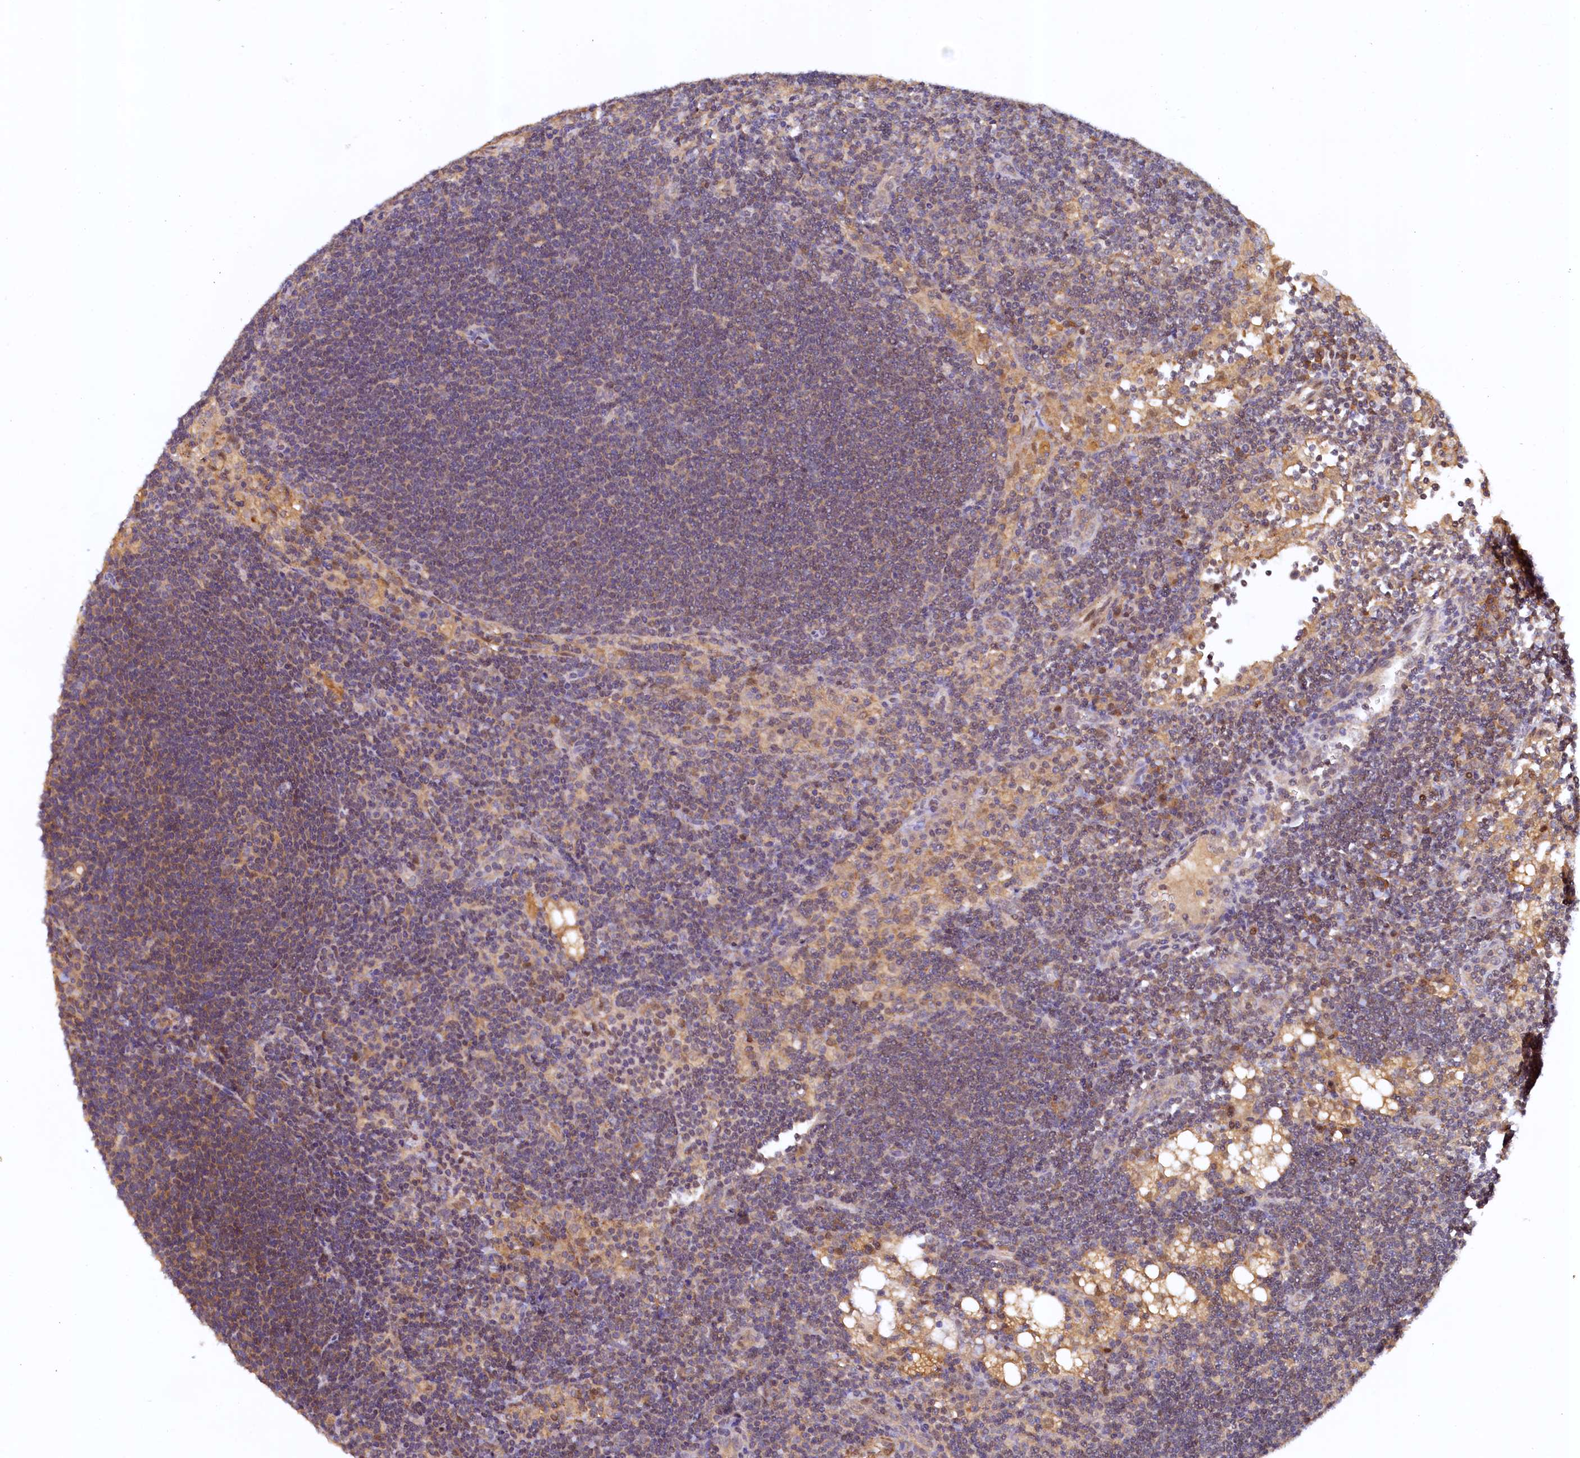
{"staining": {"intensity": "moderate", "quantity": ">75%", "location": "cytoplasmic/membranous"}, "tissue": "lymph node", "cell_type": "Germinal center cells", "image_type": "normal", "snomed": [{"axis": "morphology", "description": "Normal tissue, NOS"}, {"axis": "topography", "description": "Lymph node"}], "caption": "Approximately >75% of germinal center cells in unremarkable human lymph node exhibit moderate cytoplasmic/membranous protein staining as visualized by brown immunohistochemical staining.", "gene": "UBL7", "patient": {"sex": "male", "age": 24}}